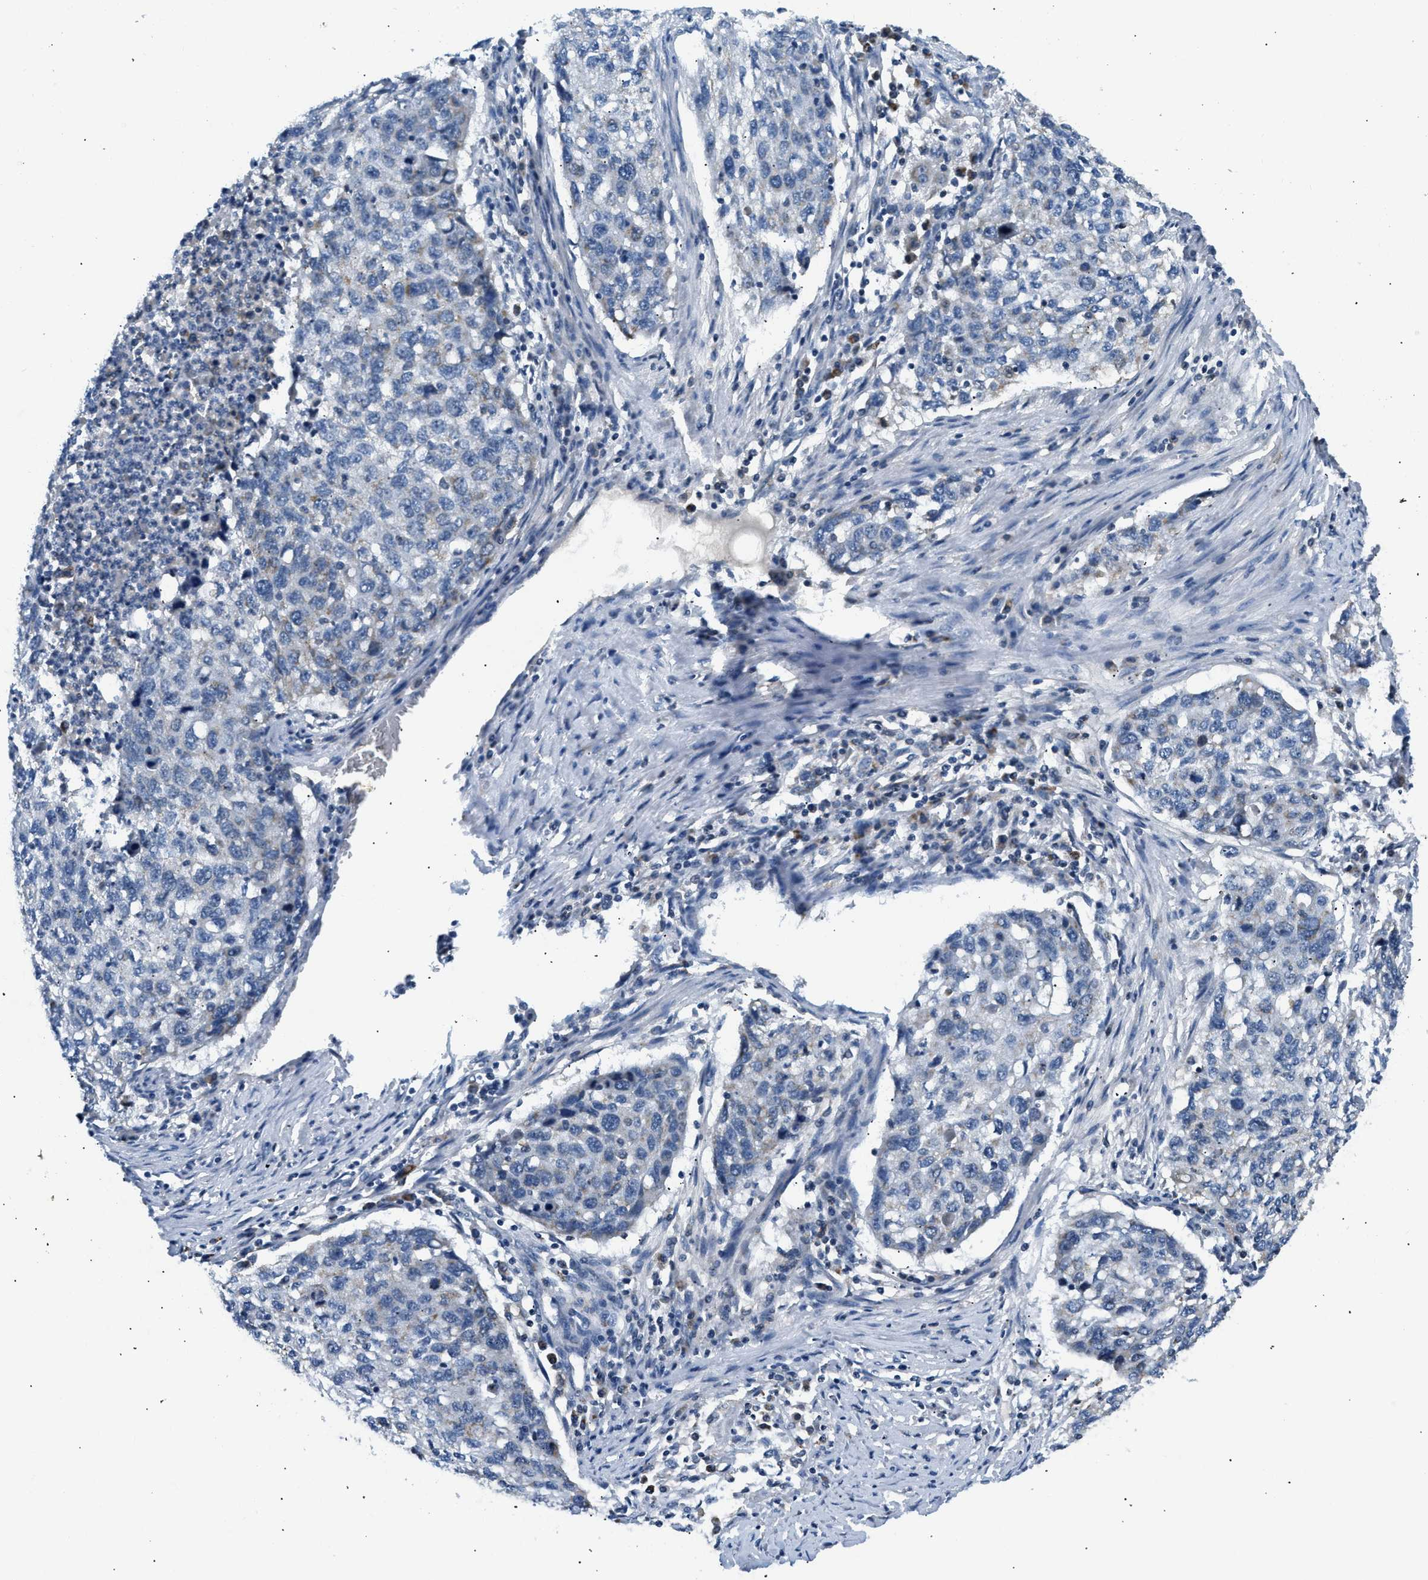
{"staining": {"intensity": "negative", "quantity": "none", "location": "none"}, "tissue": "lung cancer", "cell_type": "Tumor cells", "image_type": "cancer", "snomed": [{"axis": "morphology", "description": "Squamous cell carcinoma, NOS"}, {"axis": "topography", "description": "Lung"}], "caption": "DAB immunohistochemical staining of human lung cancer (squamous cell carcinoma) displays no significant staining in tumor cells. (Immunohistochemistry (ihc), brightfield microscopy, high magnification).", "gene": "ACADVL", "patient": {"sex": "female", "age": 63}}